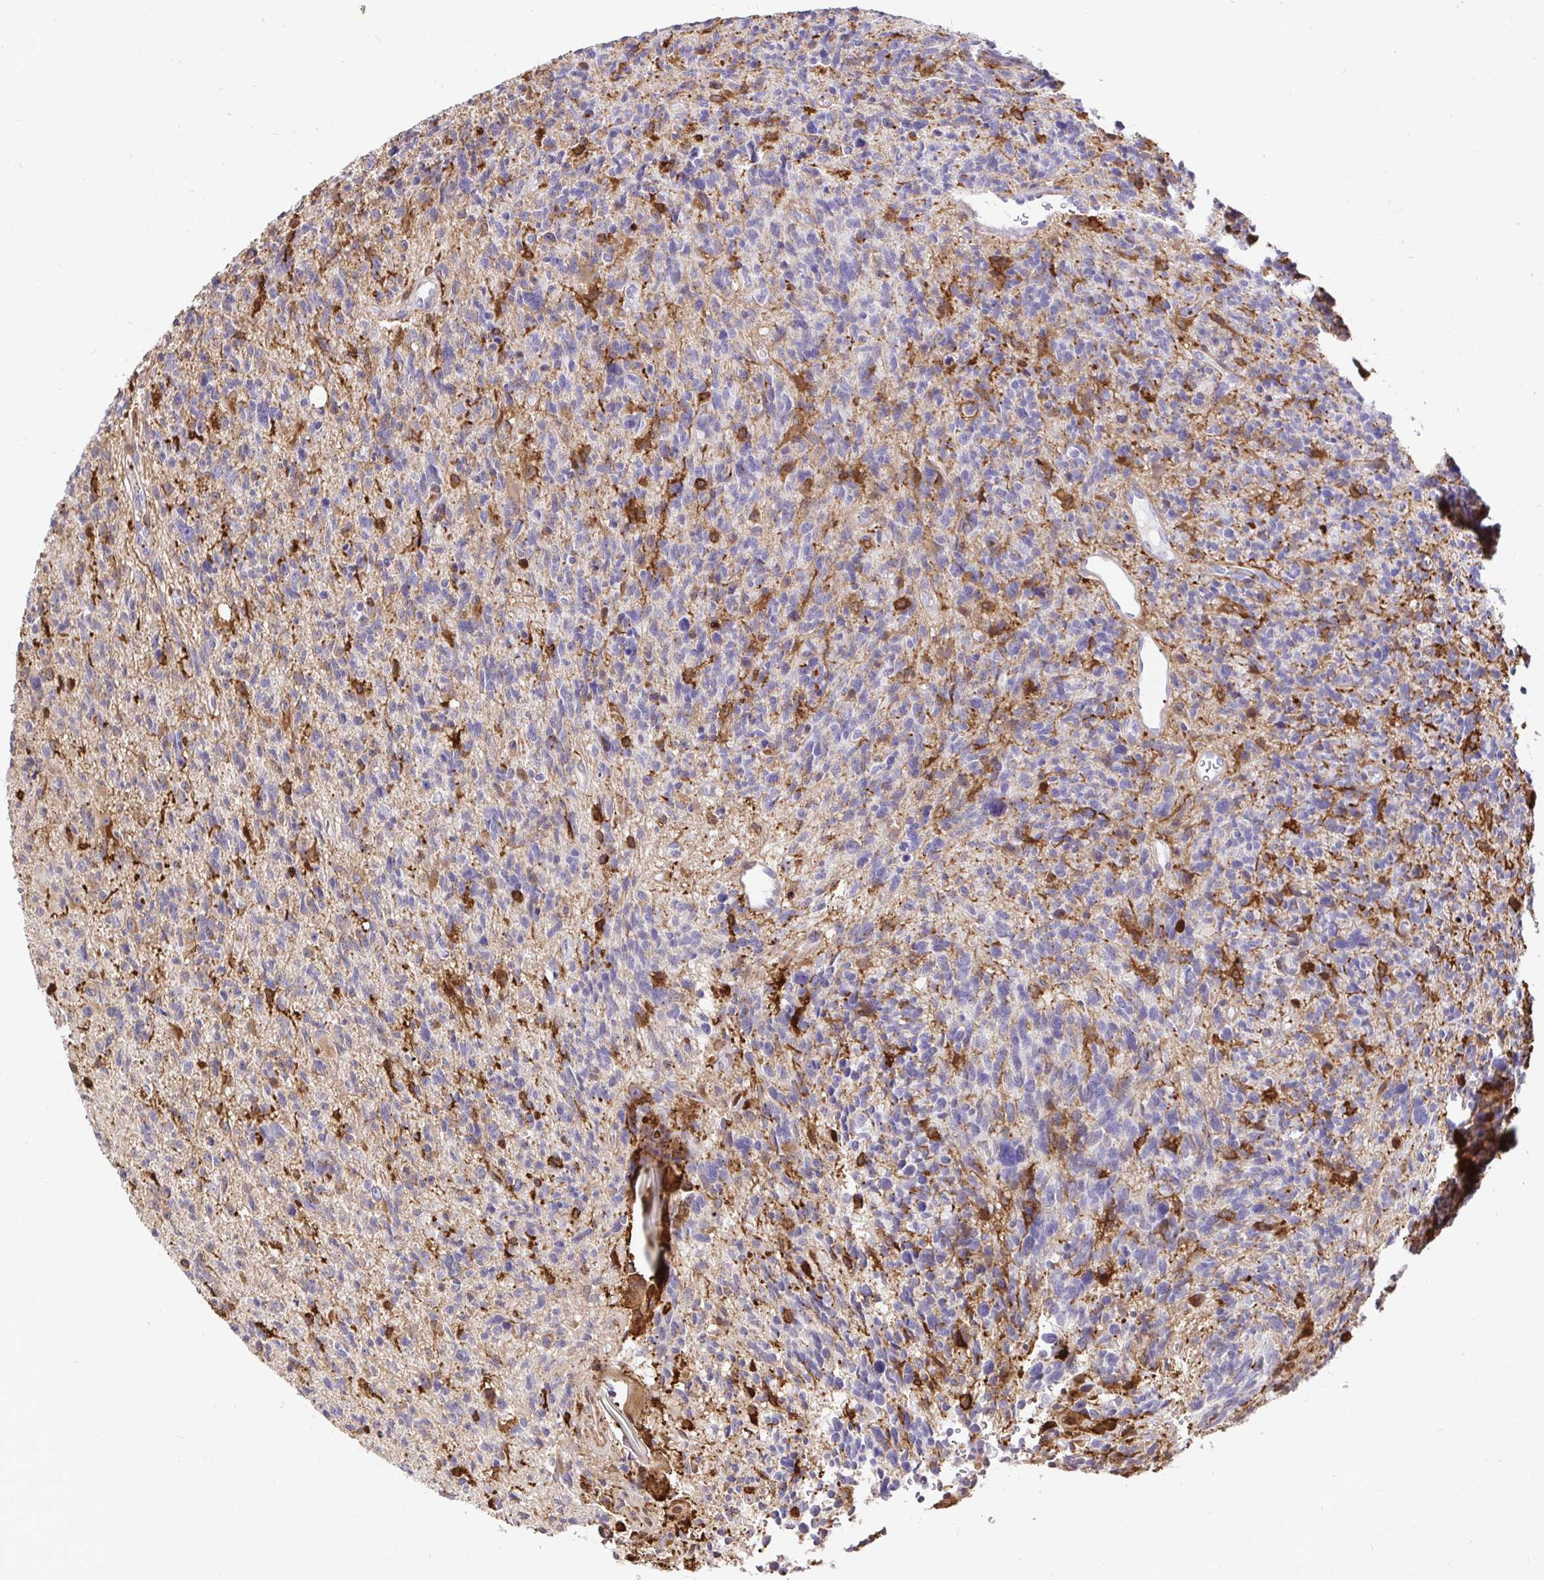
{"staining": {"intensity": "negative", "quantity": "none", "location": "none"}, "tissue": "glioma", "cell_type": "Tumor cells", "image_type": "cancer", "snomed": [{"axis": "morphology", "description": "Glioma, malignant, High grade"}, {"axis": "topography", "description": "Brain"}], "caption": "High power microscopy photomicrograph of an immunohistochemistry histopathology image of malignant glioma (high-grade), revealing no significant staining in tumor cells.", "gene": "GSN", "patient": {"sex": "male", "age": 29}}